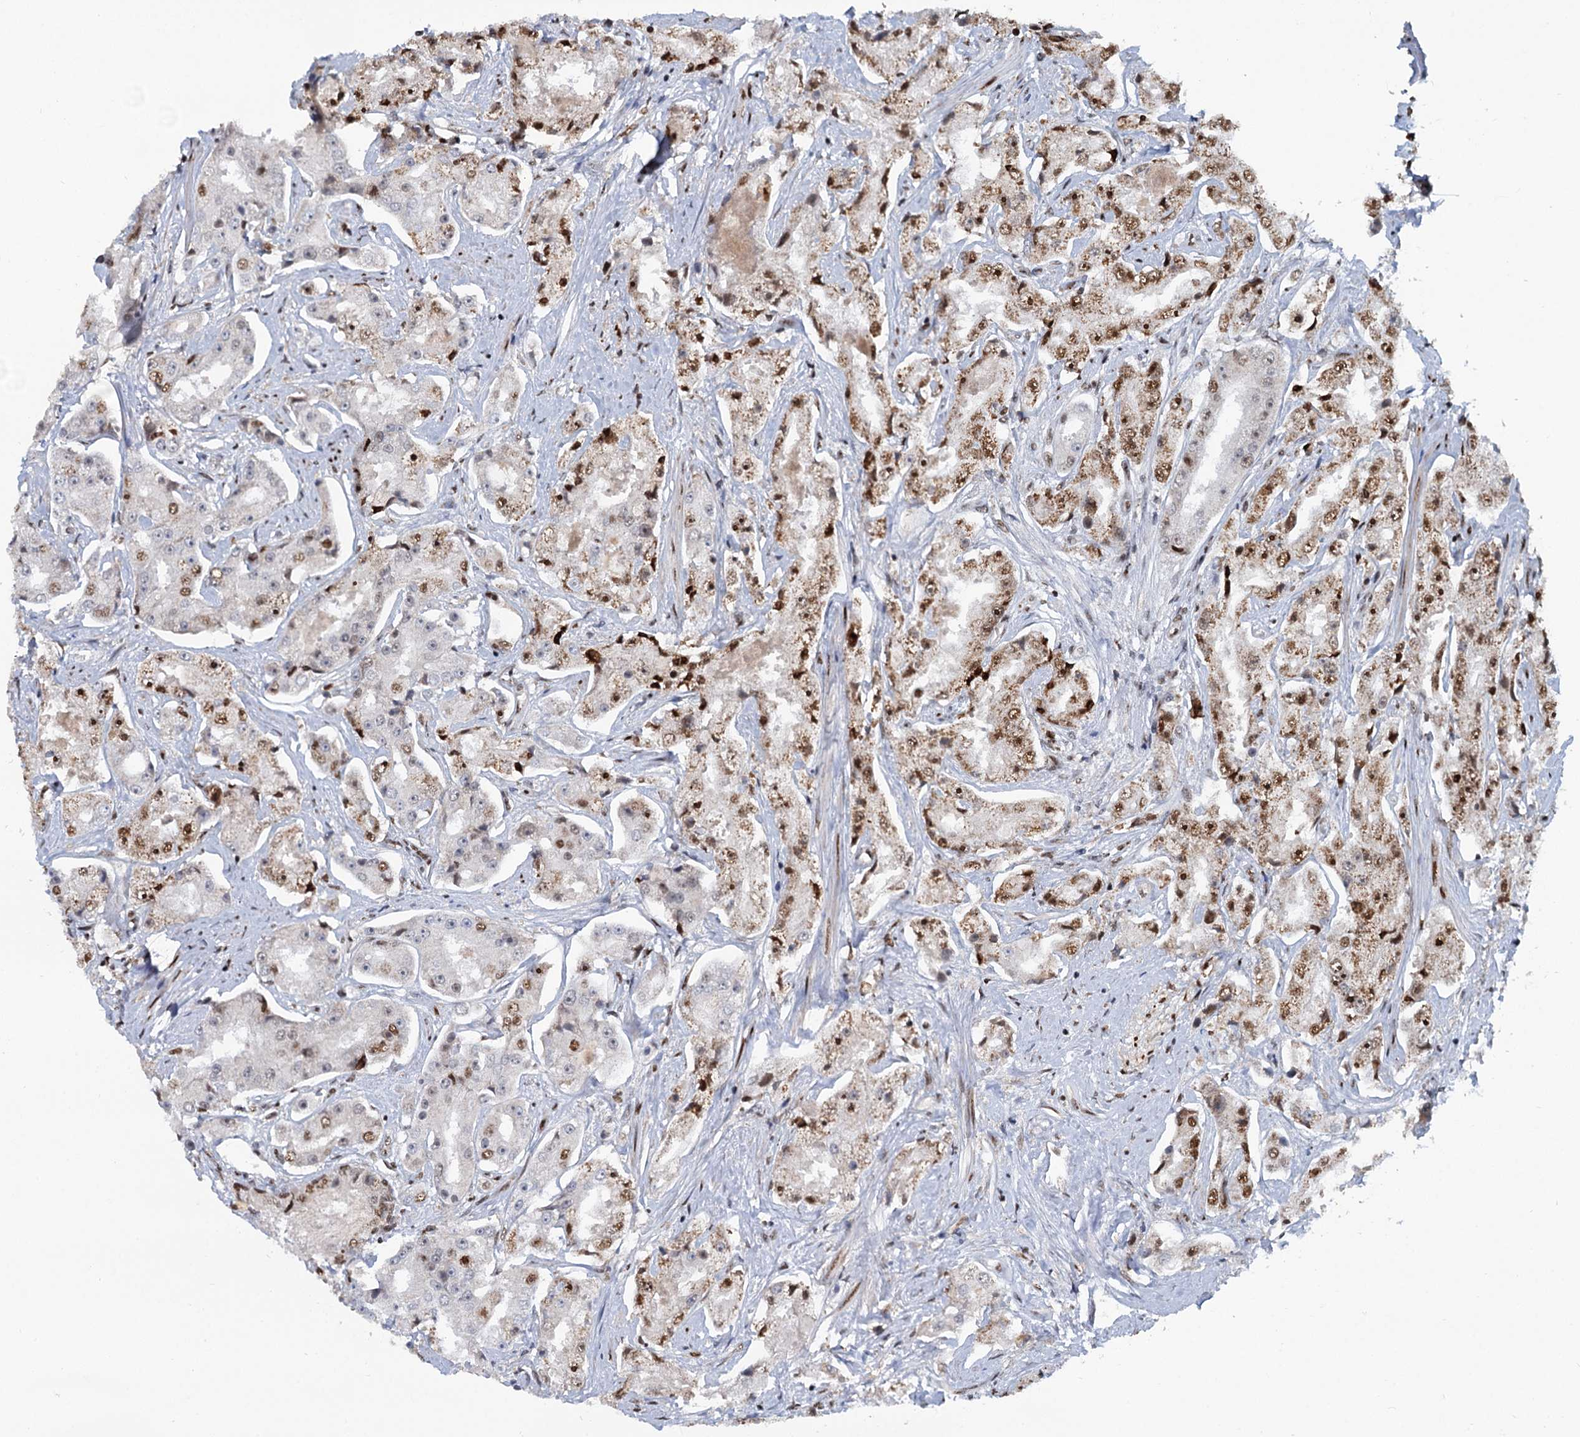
{"staining": {"intensity": "moderate", "quantity": "25%-75%", "location": "nuclear"}, "tissue": "prostate cancer", "cell_type": "Tumor cells", "image_type": "cancer", "snomed": [{"axis": "morphology", "description": "Adenocarcinoma, High grade"}, {"axis": "topography", "description": "Prostate"}], "caption": "Moderate nuclear positivity for a protein is seen in approximately 25%-75% of tumor cells of prostate cancer using immunohistochemistry.", "gene": "WBP4", "patient": {"sex": "male", "age": 73}}